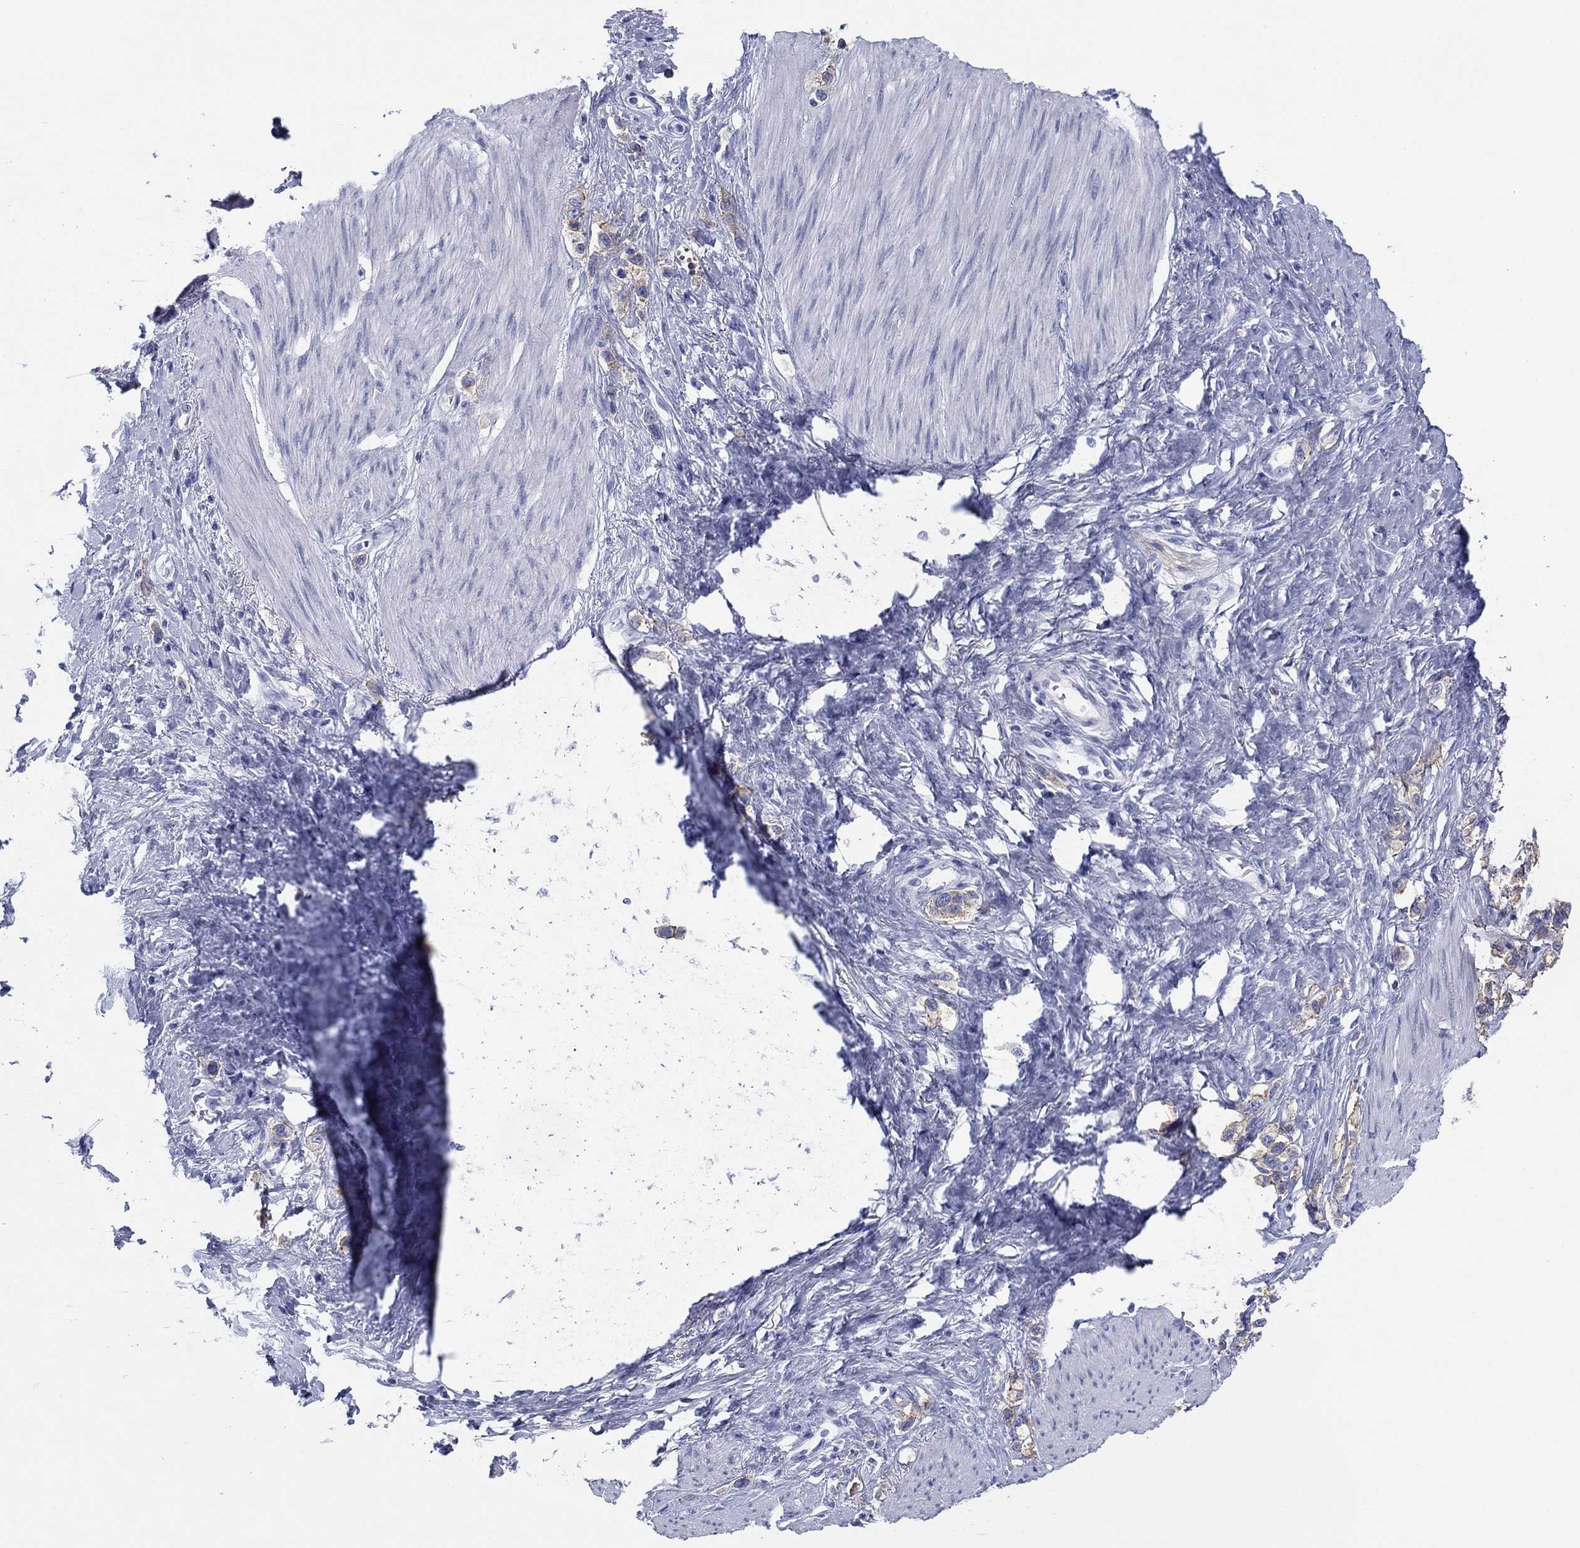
{"staining": {"intensity": "moderate", "quantity": "<25%", "location": "cytoplasmic/membranous"}, "tissue": "stomach cancer", "cell_type": "Tumor cells", "image_type": "cancer", "snomed": [{"axis": "morphology", "description": "Normal tissue, NOS"}, {"axis": "morphology", "description": "Adenocarcinoma, NOS"}, {"axis": "morphology", "description": "Adenocarcinoma, High grade"}, {"axis": "topography", "description": "Stomach, upper"}, {"axis": "topography", "description": "Stomach"}], "caption": "Protein expression analysis of human stomach cancer reveals moderate cytoplasmic/membranous expression in about <25% of tumor cells. (Brightfield microscopy of DAB IHC at high magnification).", "gene": "ATP1B1", "patient": {"sex": "female", "age": 65}}